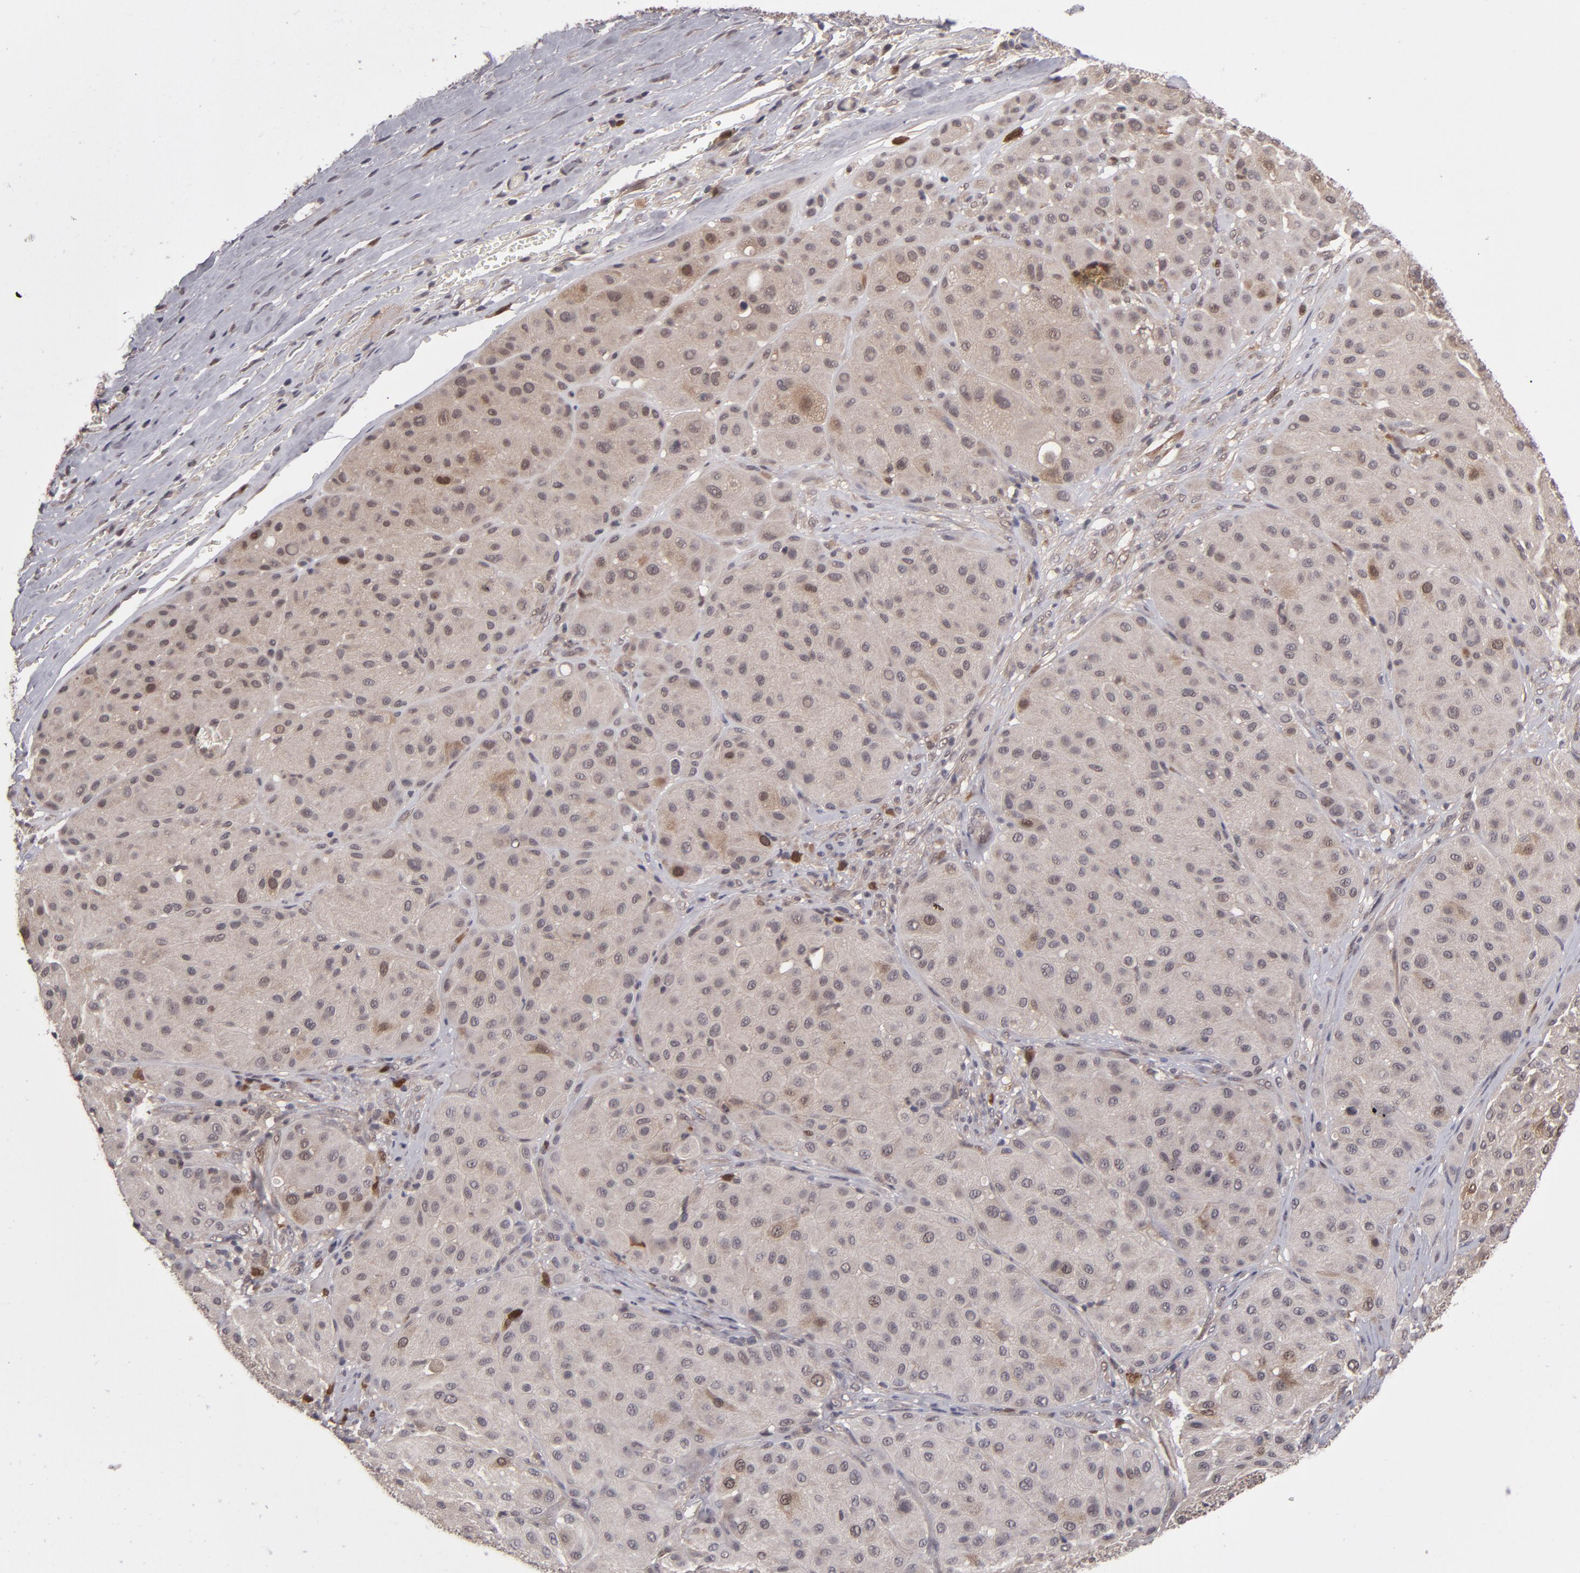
{"staining": {"intensity": "moderate", "quantity": ">75%", "location": "cytoplasmic/membranous"}, "tissue": "melanoma", "cell_type": "Tumor cells", "image_type": "cancer", "snomed": [{"axis": "morphology", "description": "Normal tissue, NOS"}, {"axis": "morphology", "description": "Malignant melanoma, Metastatic site"}, {"axis": "topography", "description": "Skin"}], "caption": "An image showing moderate cytoplasmic/membranous staining in about >75% of tumor cells in melanoma, as visualized by brown immunohistochemical staining.", "gene": "TYMS", "patient": {"sex": "male", "age": 41}}